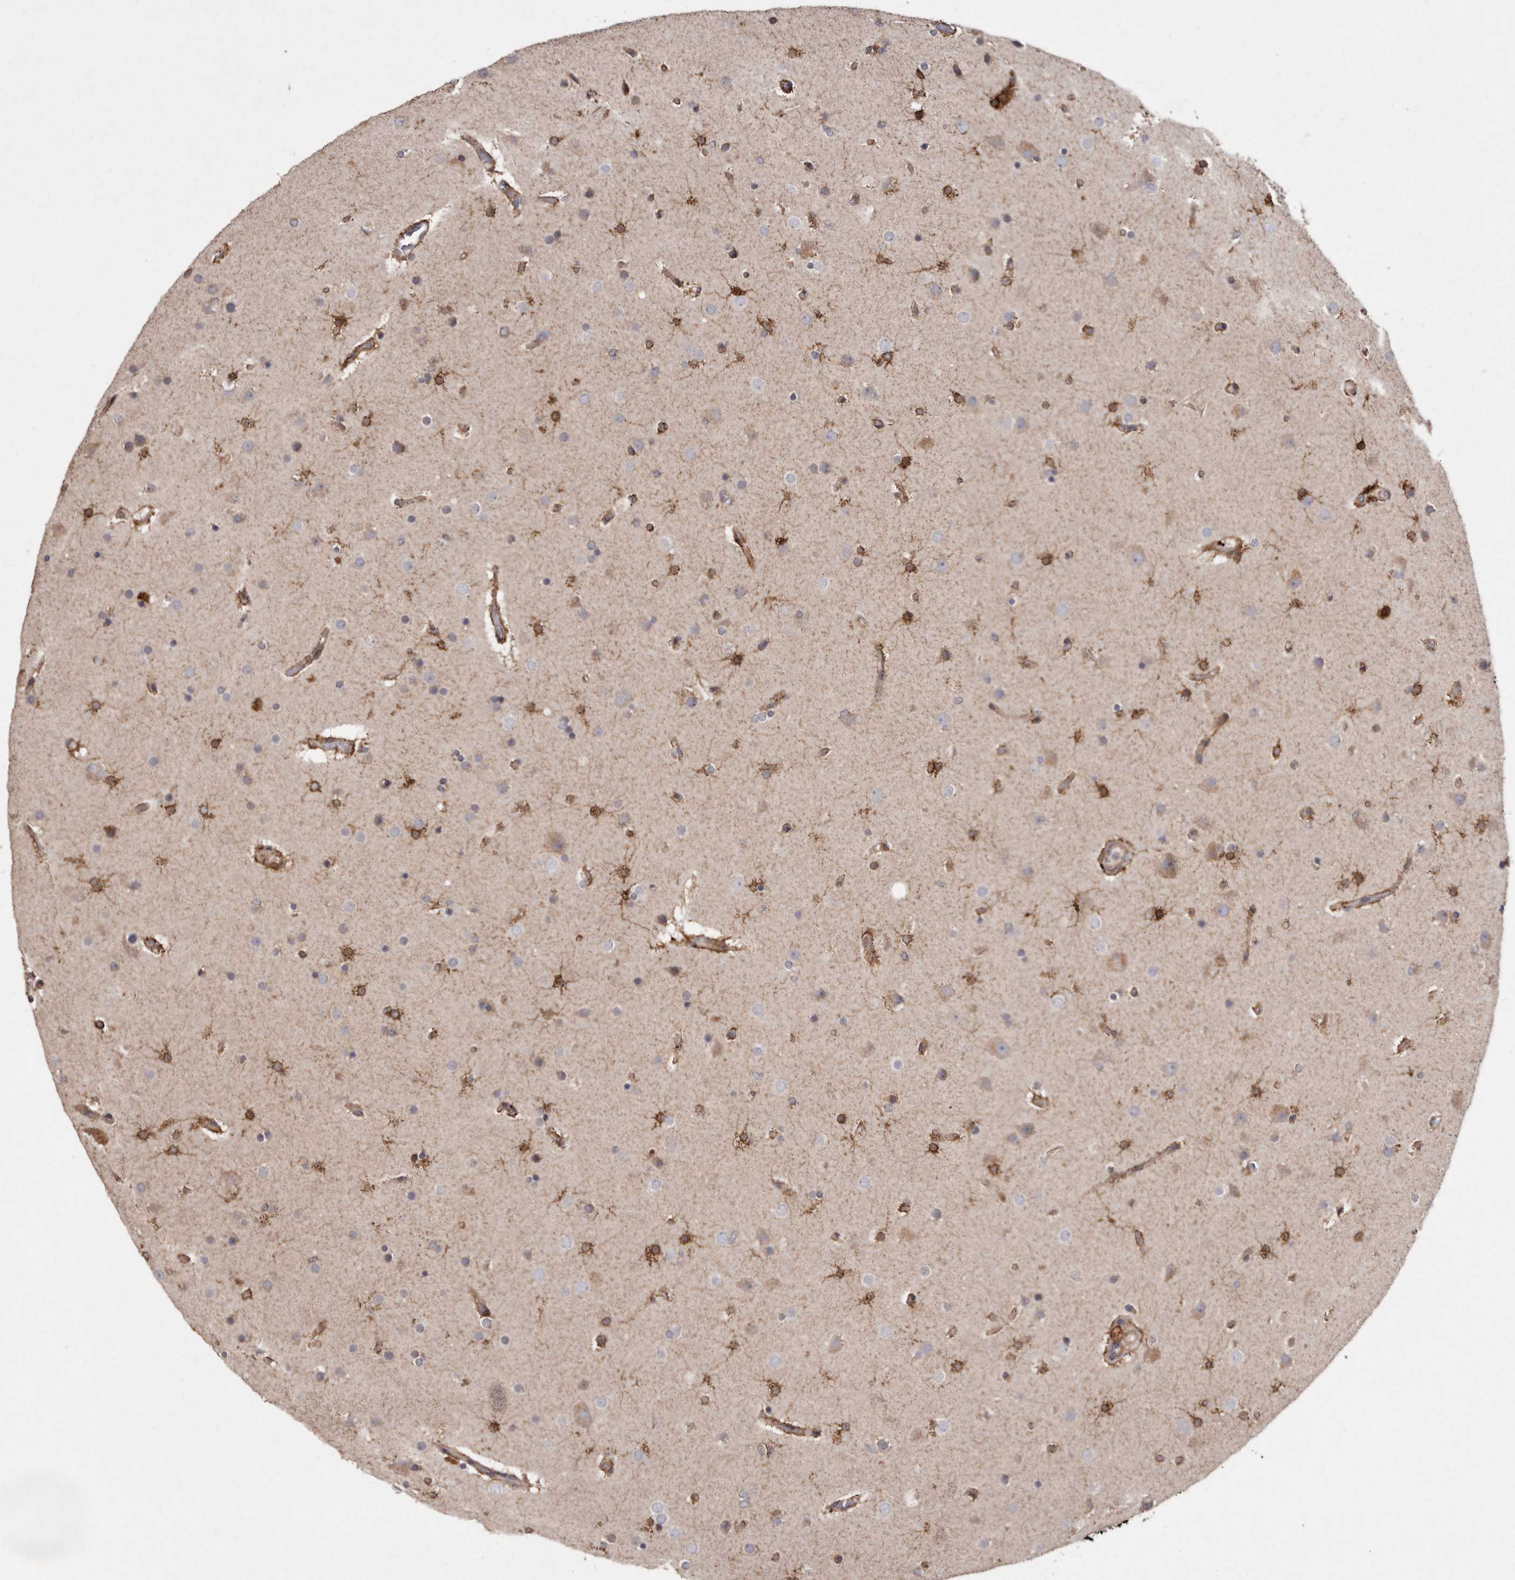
{"staining": {"intensity": "weak", "quantity": ">75%", "location": "cytoplasmic/membranous"}, "tissue": "glioma", "cell_type": "Tumor cells", "image_type": "cancer", "snomed": [{"axis": "morphology", "description": "Glioma, malignant, High grade"}, {"axis": "topography", "description": "Cerebral cortex"}], "caption": "Immunohistochemistry (IHC) (DAB) staining of human malignant glioma (high-grade) shows weak cytoplasmic/membranous protein staining in approximately >75% of tumor cells.", "gene": "FLAD1", "patient": {"sex": "female", "age": 36}}